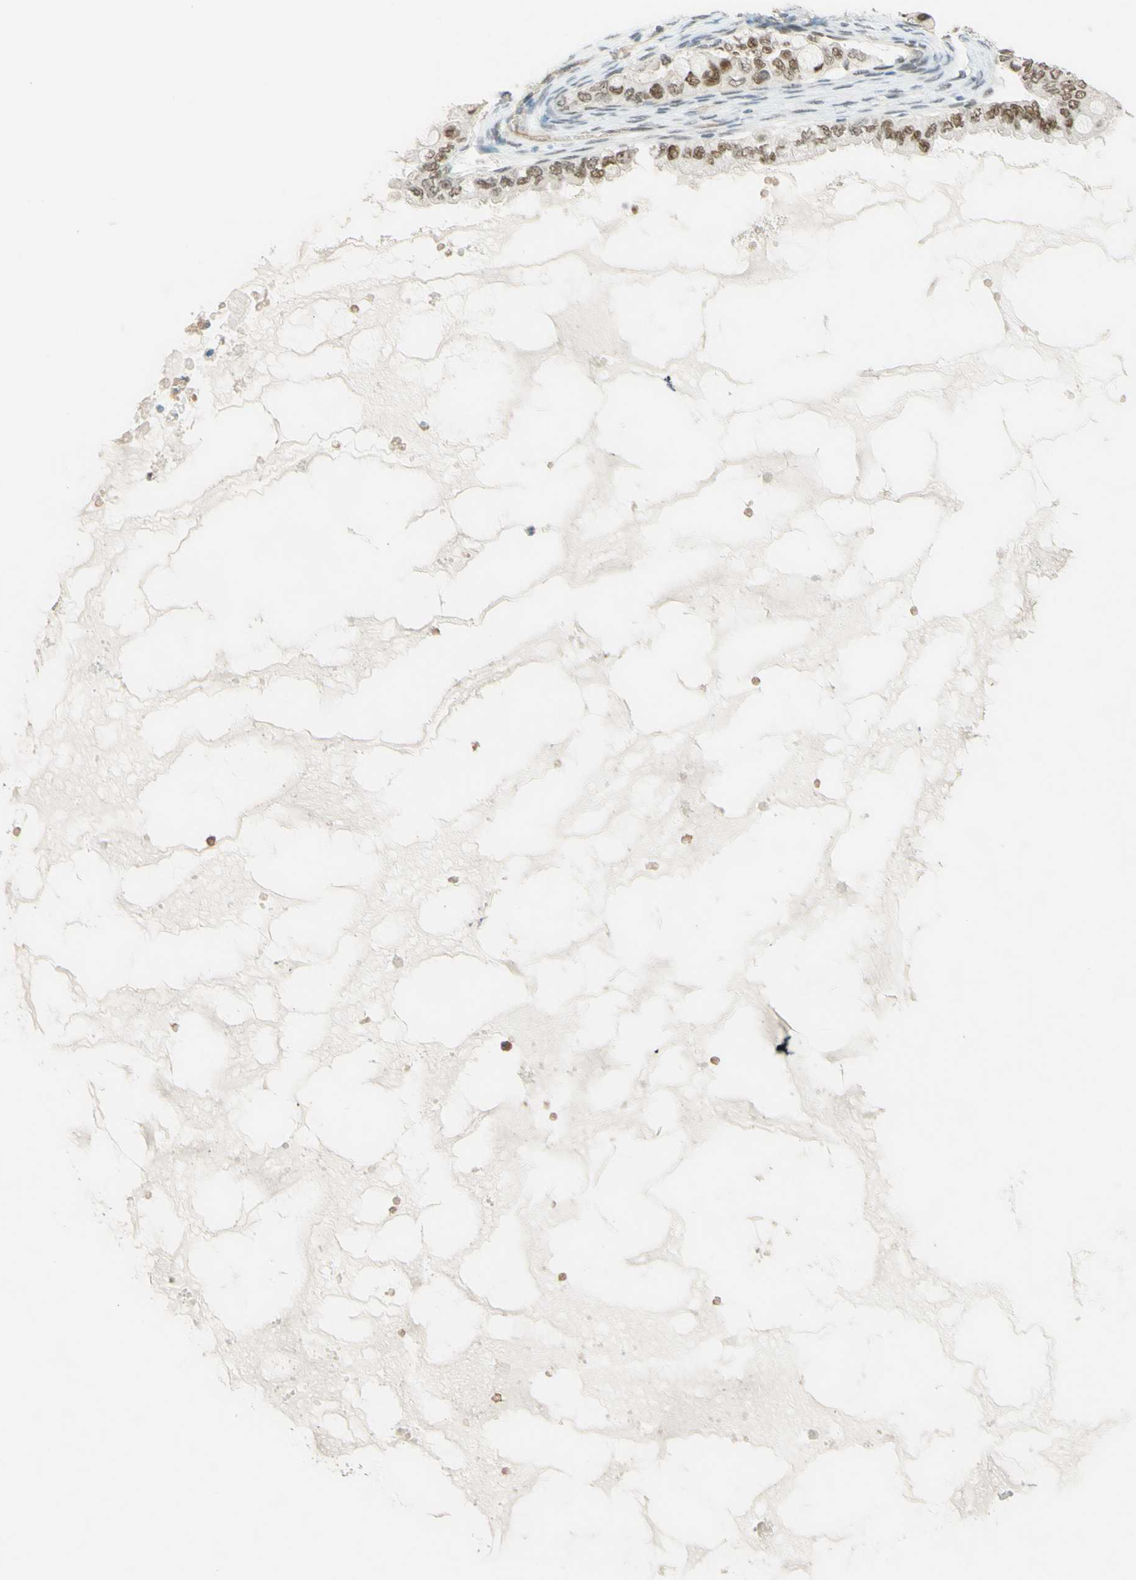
{"staining": {"intensity": "moderate", "quantity": ">75%", "location": "nuclear"}, "tissue": "ovarian cancer", "cell_type": "Tumor cells", "image_type": "cancer", "snomed": [{"axis": "morphology", "description": "Cystadenocarcinoma, mucinous, NOS"}, {"axis": "topography", "description": "Ovary"}], "caption": "Protein expression analysis of human ovarian cancer (mucinous cystadenocarcinoma) reveals moderate nuclear staining in about >75% of tumor cells. Using DAB (3,3'-diaminobenzidine) (brown) and hematoxylin (blue) stains, captured at high magnification using brightfield microscopy.", "gene": "POLB", "patient": {"sex": "female", "age": 80}}